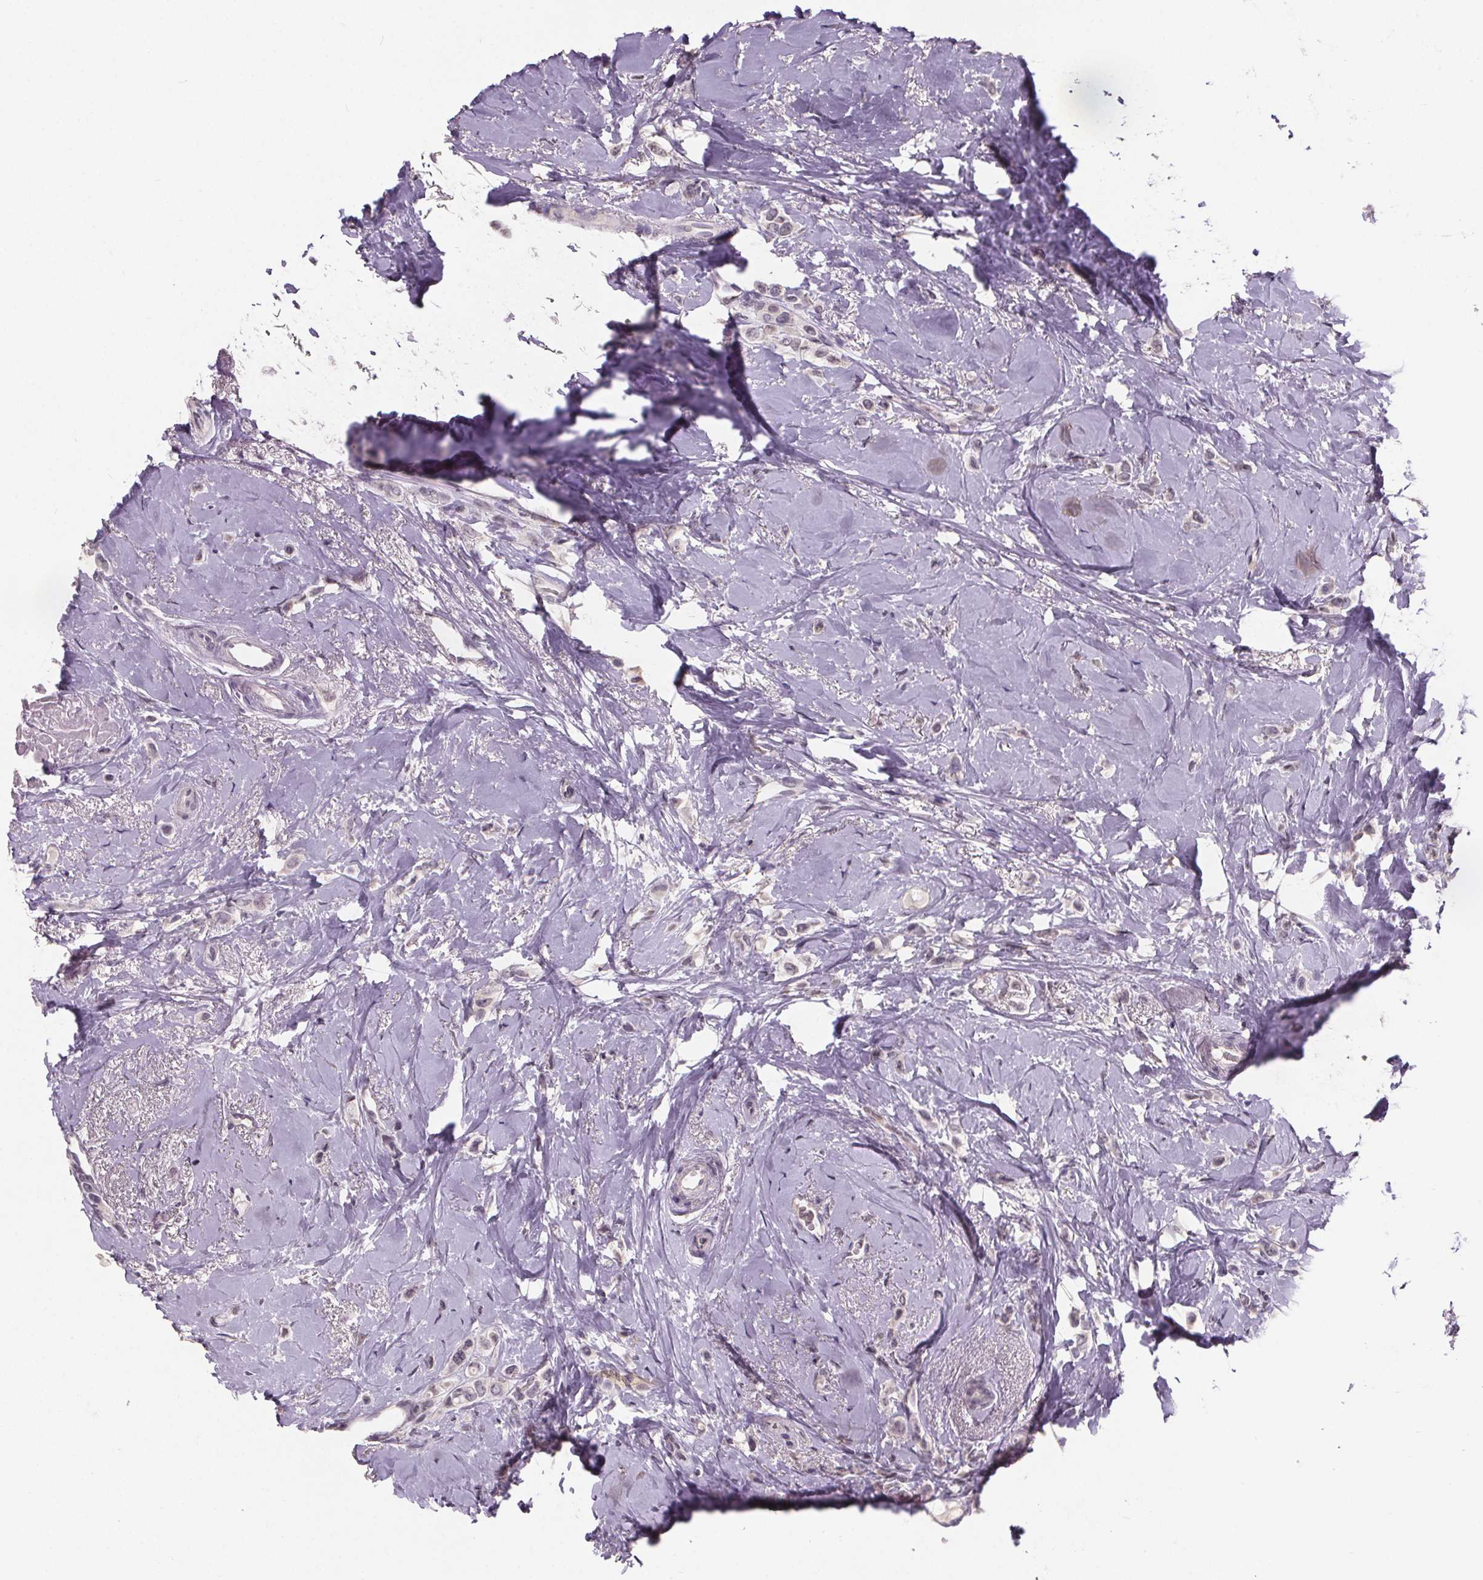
{"staining": {"intensity": "negative", "quantity": "none", "location": "none"}, "tissue": "breast cancer", "cell_type": "Tumor cells", "image_type": "cancer", "snomed": [{"axis": "morphology", "description": "Lobular carcinoma"}, {"axis": "topography", "description": "Breast"}], "caption": "There is no significant positivity in tumor cells of breast cancer (lobular carcinoma). (DAB (3,3'-diaminobenzidine) immunohistochemistry (IHC), high magnification).", "gene": "NKX6-1", "patient": {"sex": "female", "age": 66}}